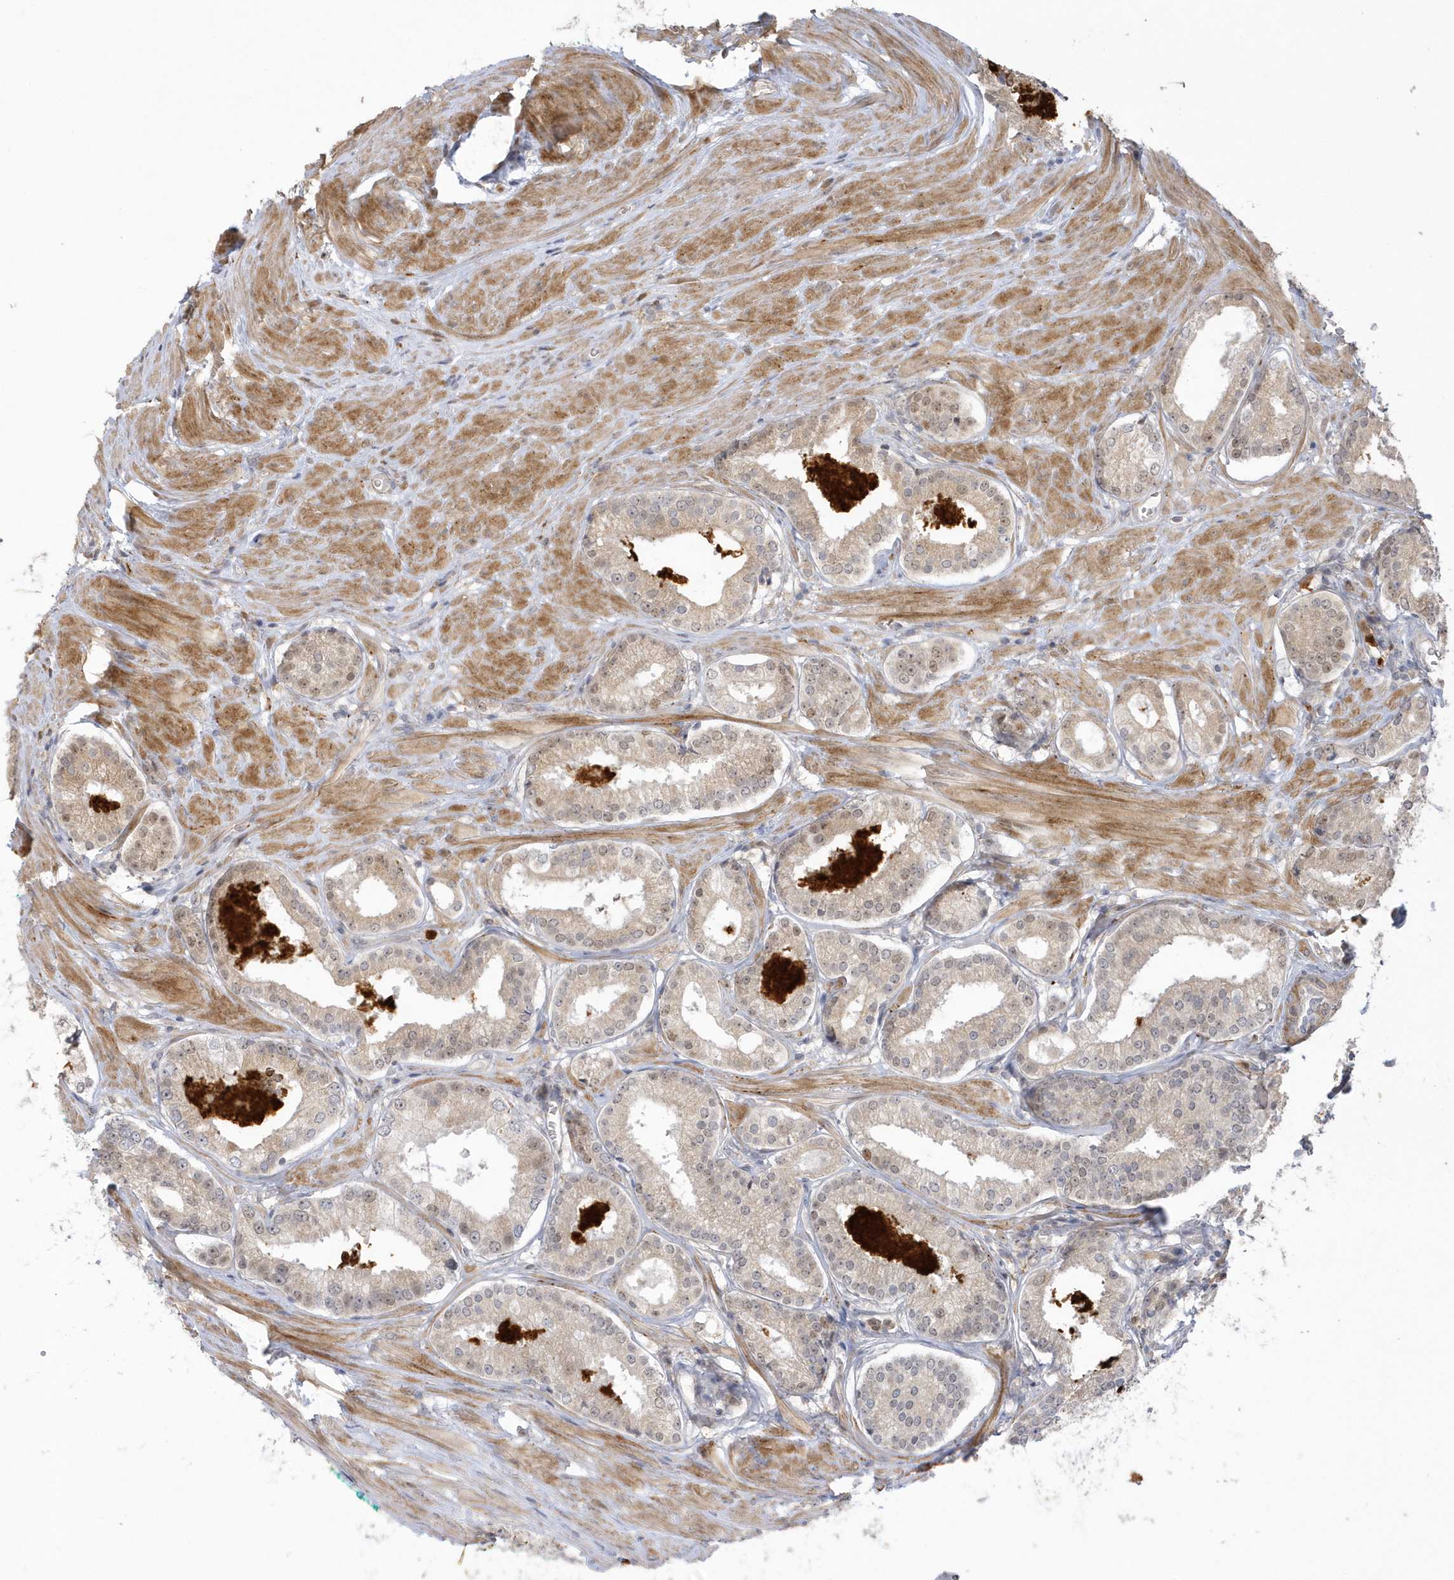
{"staining": {"intensity": "weak", "quantity": ">75%", "location": "cytoplasmic/membranous"}, "tissue": "prostate cancer", "cell_type": "Tumor cells", "image_type": "cancer", "snomed": [{"axis": "morphology", "description": "Adenocarcinoma, Low grade"}, {"axis": "topography", "description": "Prostate"}], "caption": "Low-grade adenocarcinoma (prostate) stained with IHC displays weak cytoplasmic/membranous positivity in about >75% of tumor cells.", "gene": "NAF1", "patient": {"sex": "male", "age": 54}}